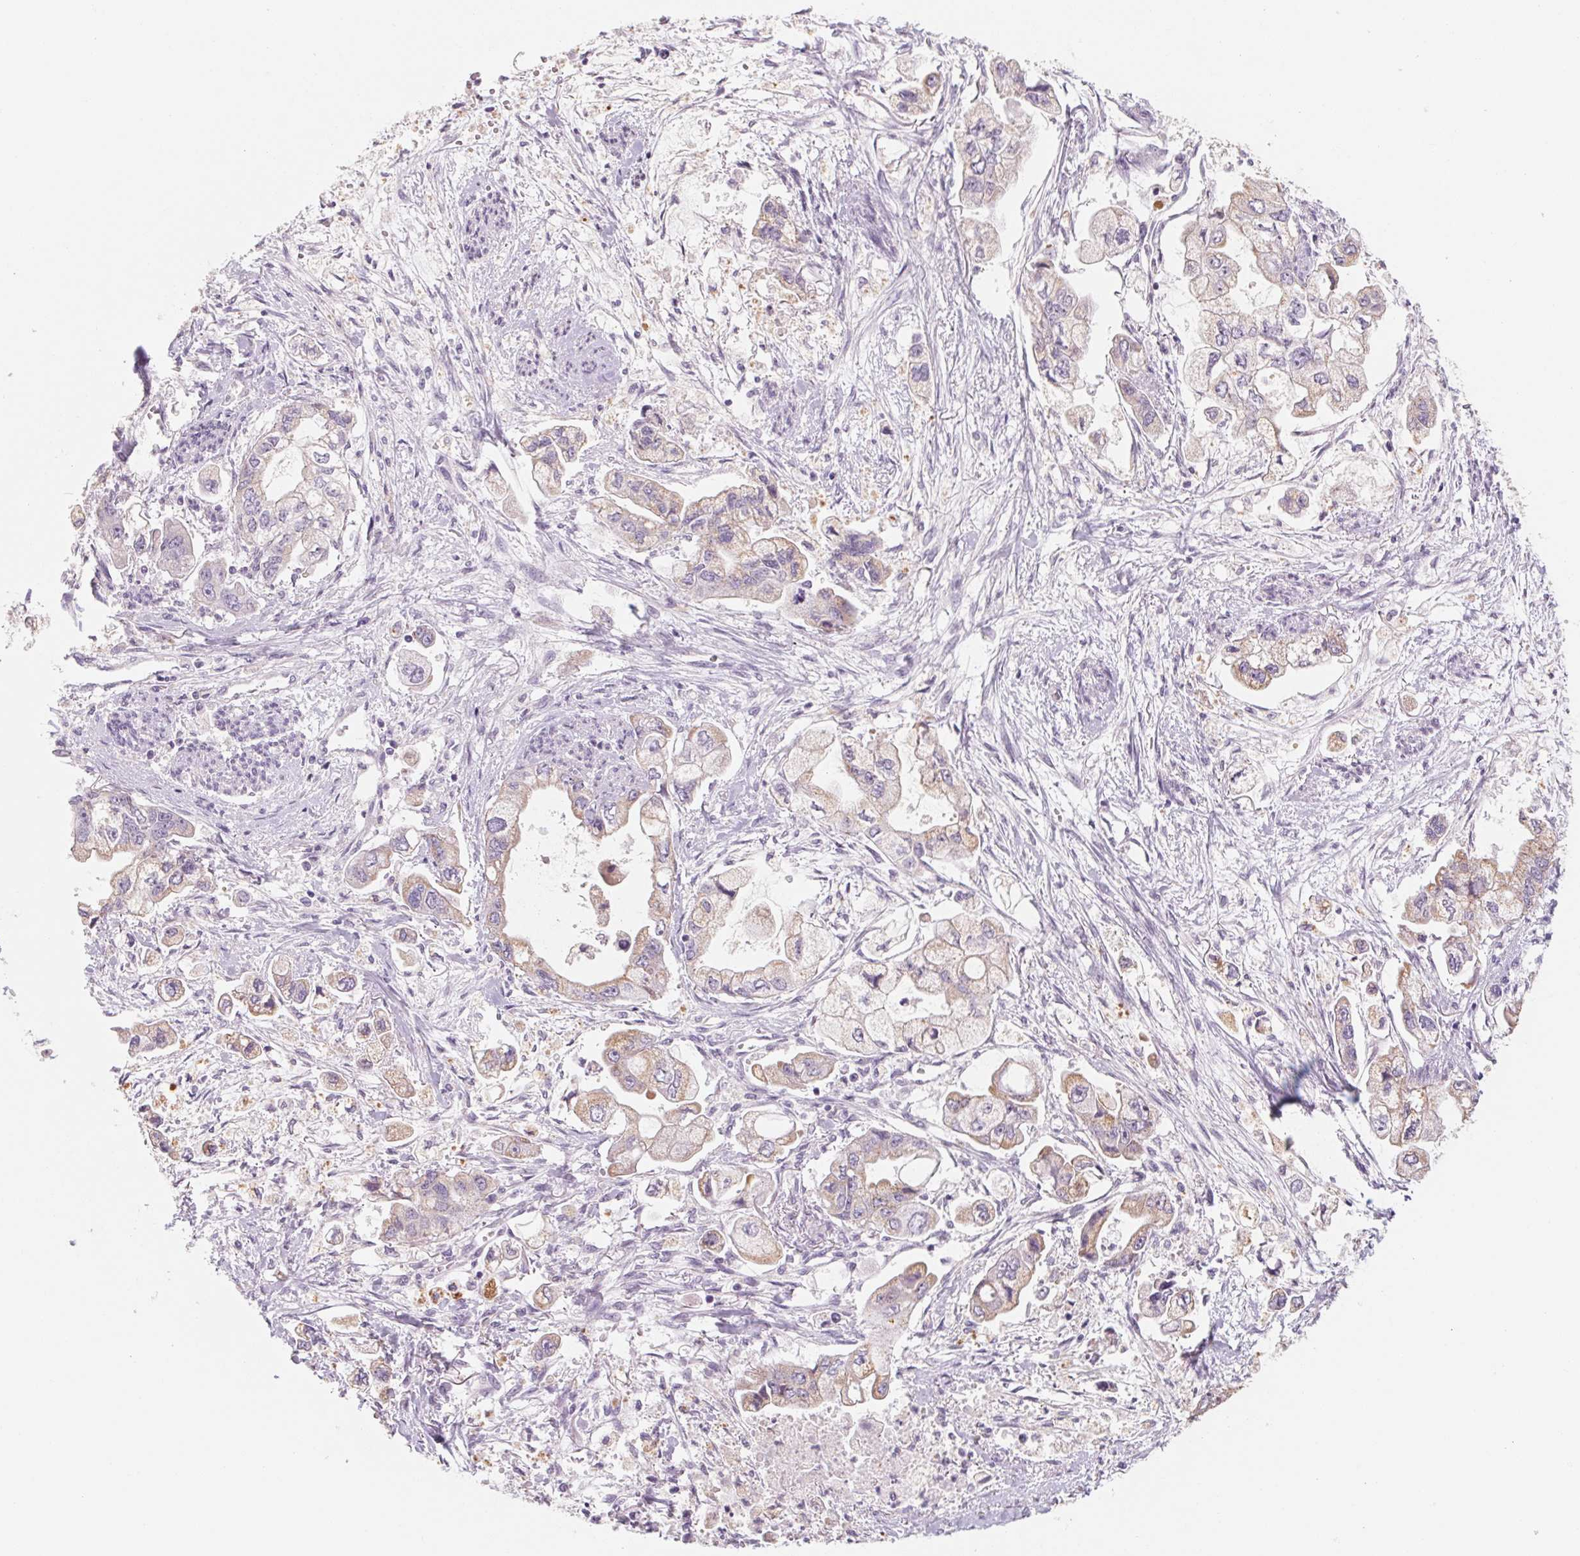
{"staining": {"intensity": "weak", "quantity": "<25%", "location": "cytoplasmic/membranous"}, "tissue": "stomach cancer", "cell_type": "Tumor cells", "image_type": "cancer", "snomed": [{"axis": "morphology", "description": "Normal tissue, NOS"}, {"axis": "morphology", "description": "Adenocarcinoma, NOS"}, {"axis": "topography", "description": "Stomach"}], "caption": "Immunohistochemistry (IHC) image of neoplastic tissue: stomach cancer stained with DAB reveals no significant protein expression in tumor cells.", "gene": "POU1F1", "patient": {"sex": "male", "age": 62}}